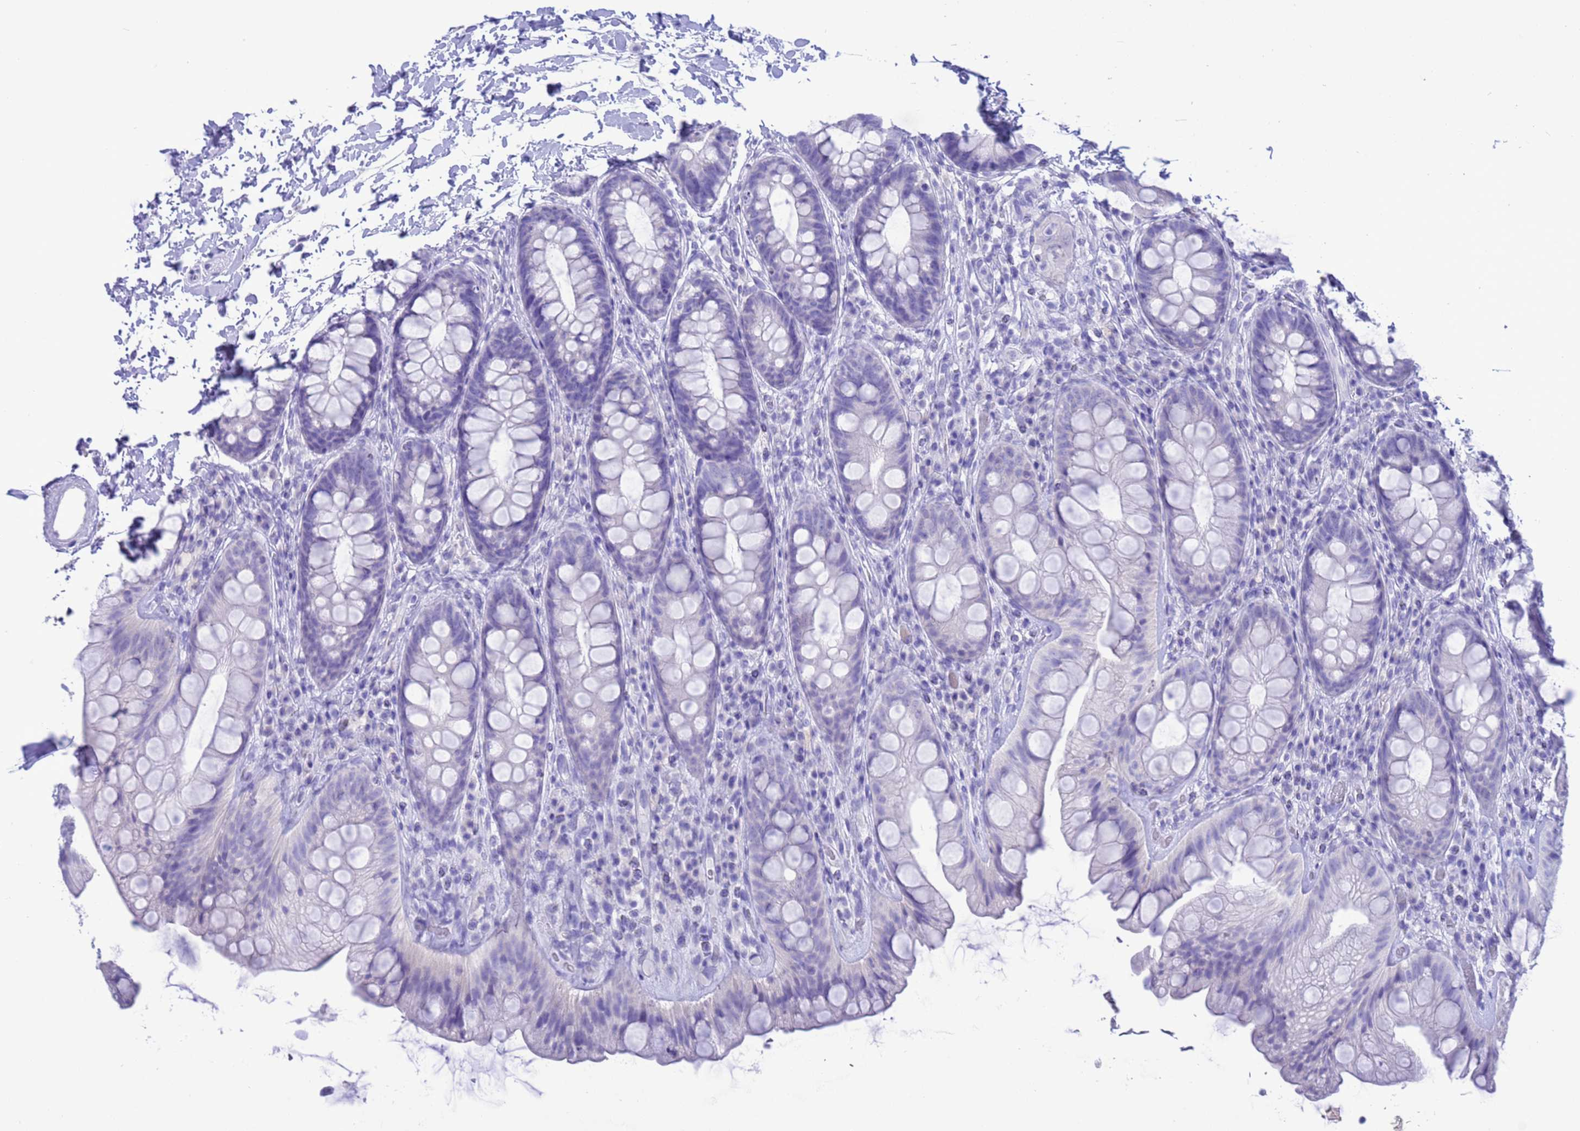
{"staining": {"intensity": "negative", "quantity": "none", "location": "none"}, "tissue": "rectum", "cell_type": "Glandular cells", "image_type": "normal", "snomed": [{"axis": "morphology", "description": "Normal tissue, NOS"}, {"axis": "topography", "description": "Rectum"}], "caption": "DAB immunohistochemical staining of benign rectum displays no significant expression in glandular cells. Nuclei are stained in blue.", "gene": "GSTM1", "patient": {"sex": "male", "age": 74}}